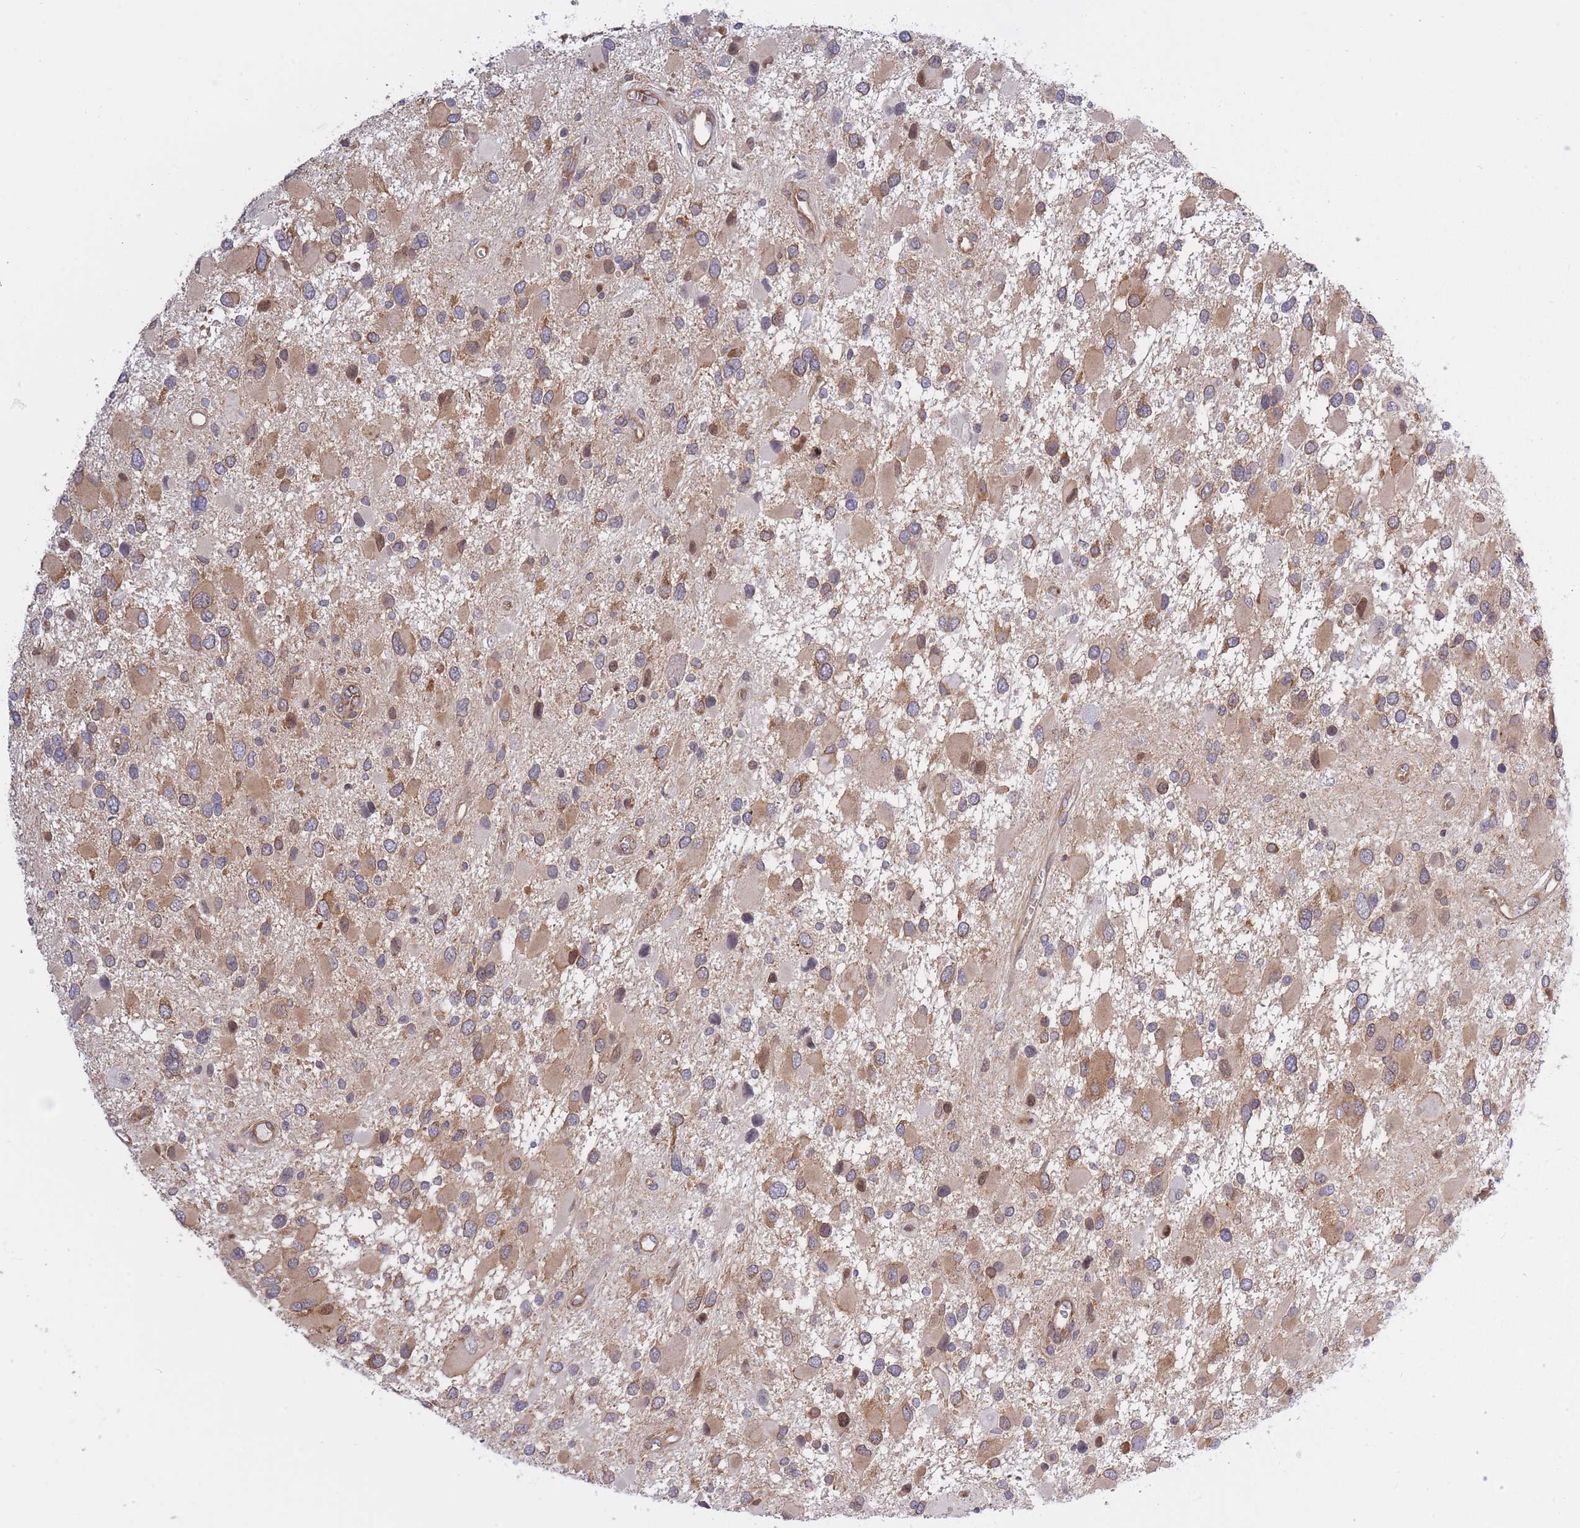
{"staining": {"intensity": "moderate", "quantity": ">75%", "location": "cytoplasmic/membranous"}, "tissue": "glioma", "cell_type": "Tumor cells", "image_type": "cancer", "snomed": [{"axis": "morphology", "description": "Glioma, malignant, High grade"}, {"axis": "topography", "description": "Brain"}], "caption": "Tumor cells display medium levels of moderate cytoplasmic/membranous staining in approximately >75% of cells in human glioma.", "gene": "CCDC124", "patient": {"sex": "male", "age": 53}}